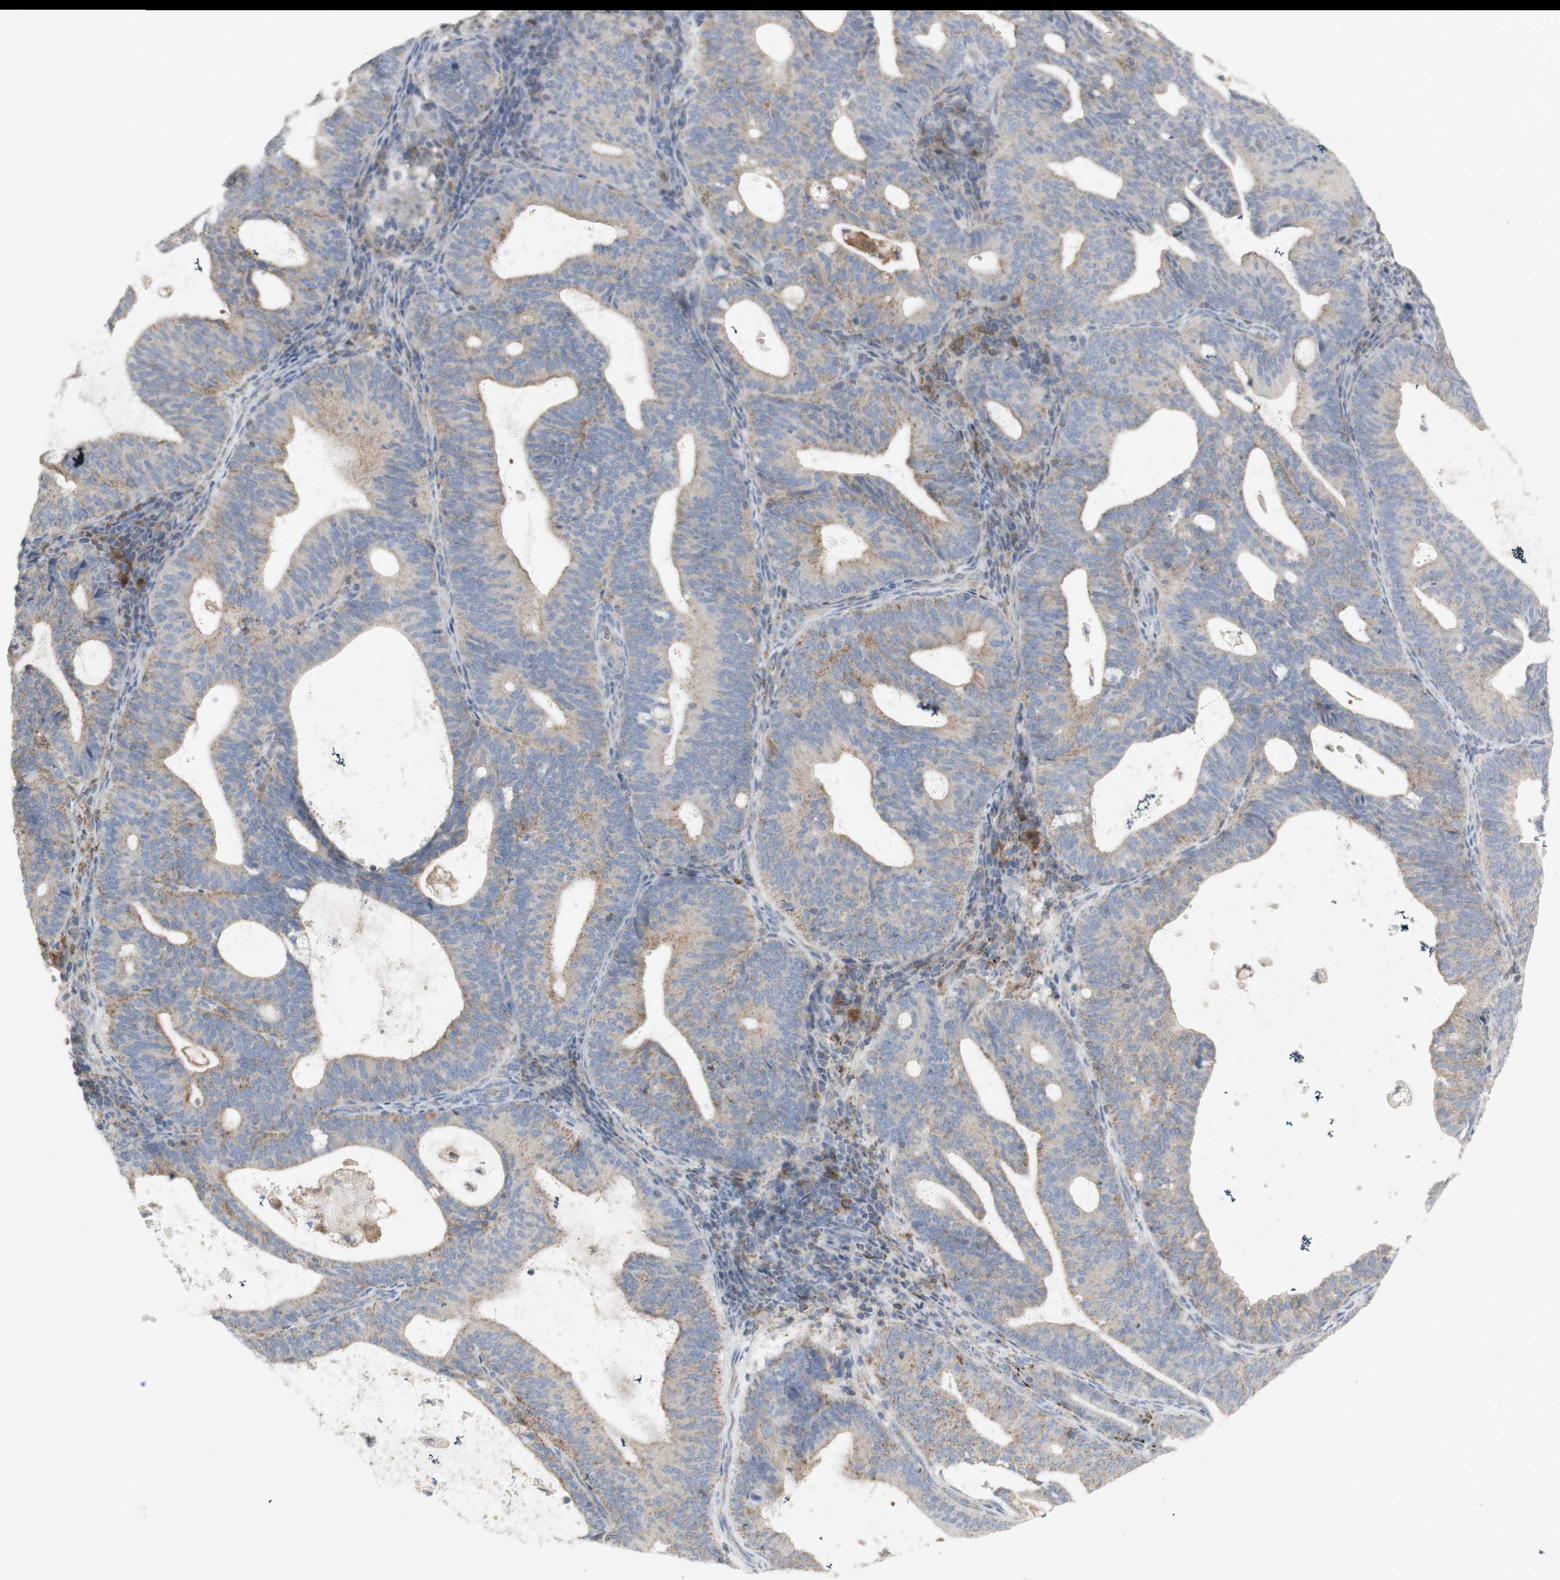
{"staining": {"intensity": "weak", "quantity": "25%-75%", "location": "cytoplasmic/membranous"}, "tissue": "endometrial cancer", "cell_type": "Tumor cells", "image_type": "cancer", "snomed": [{"axis": "morphology", "description": "Adenocarcinoma, NOS"}, {"axis": "topography", "description": "Uterus"}], "caption": "Protein expression analysis of endometrial cancer exhibits weak cytoplasmic/membranous expression in about 25%-75% of tumor cells.", "gene": "CNTNAP1", "patient": {"sex": "female", "age": 83}}